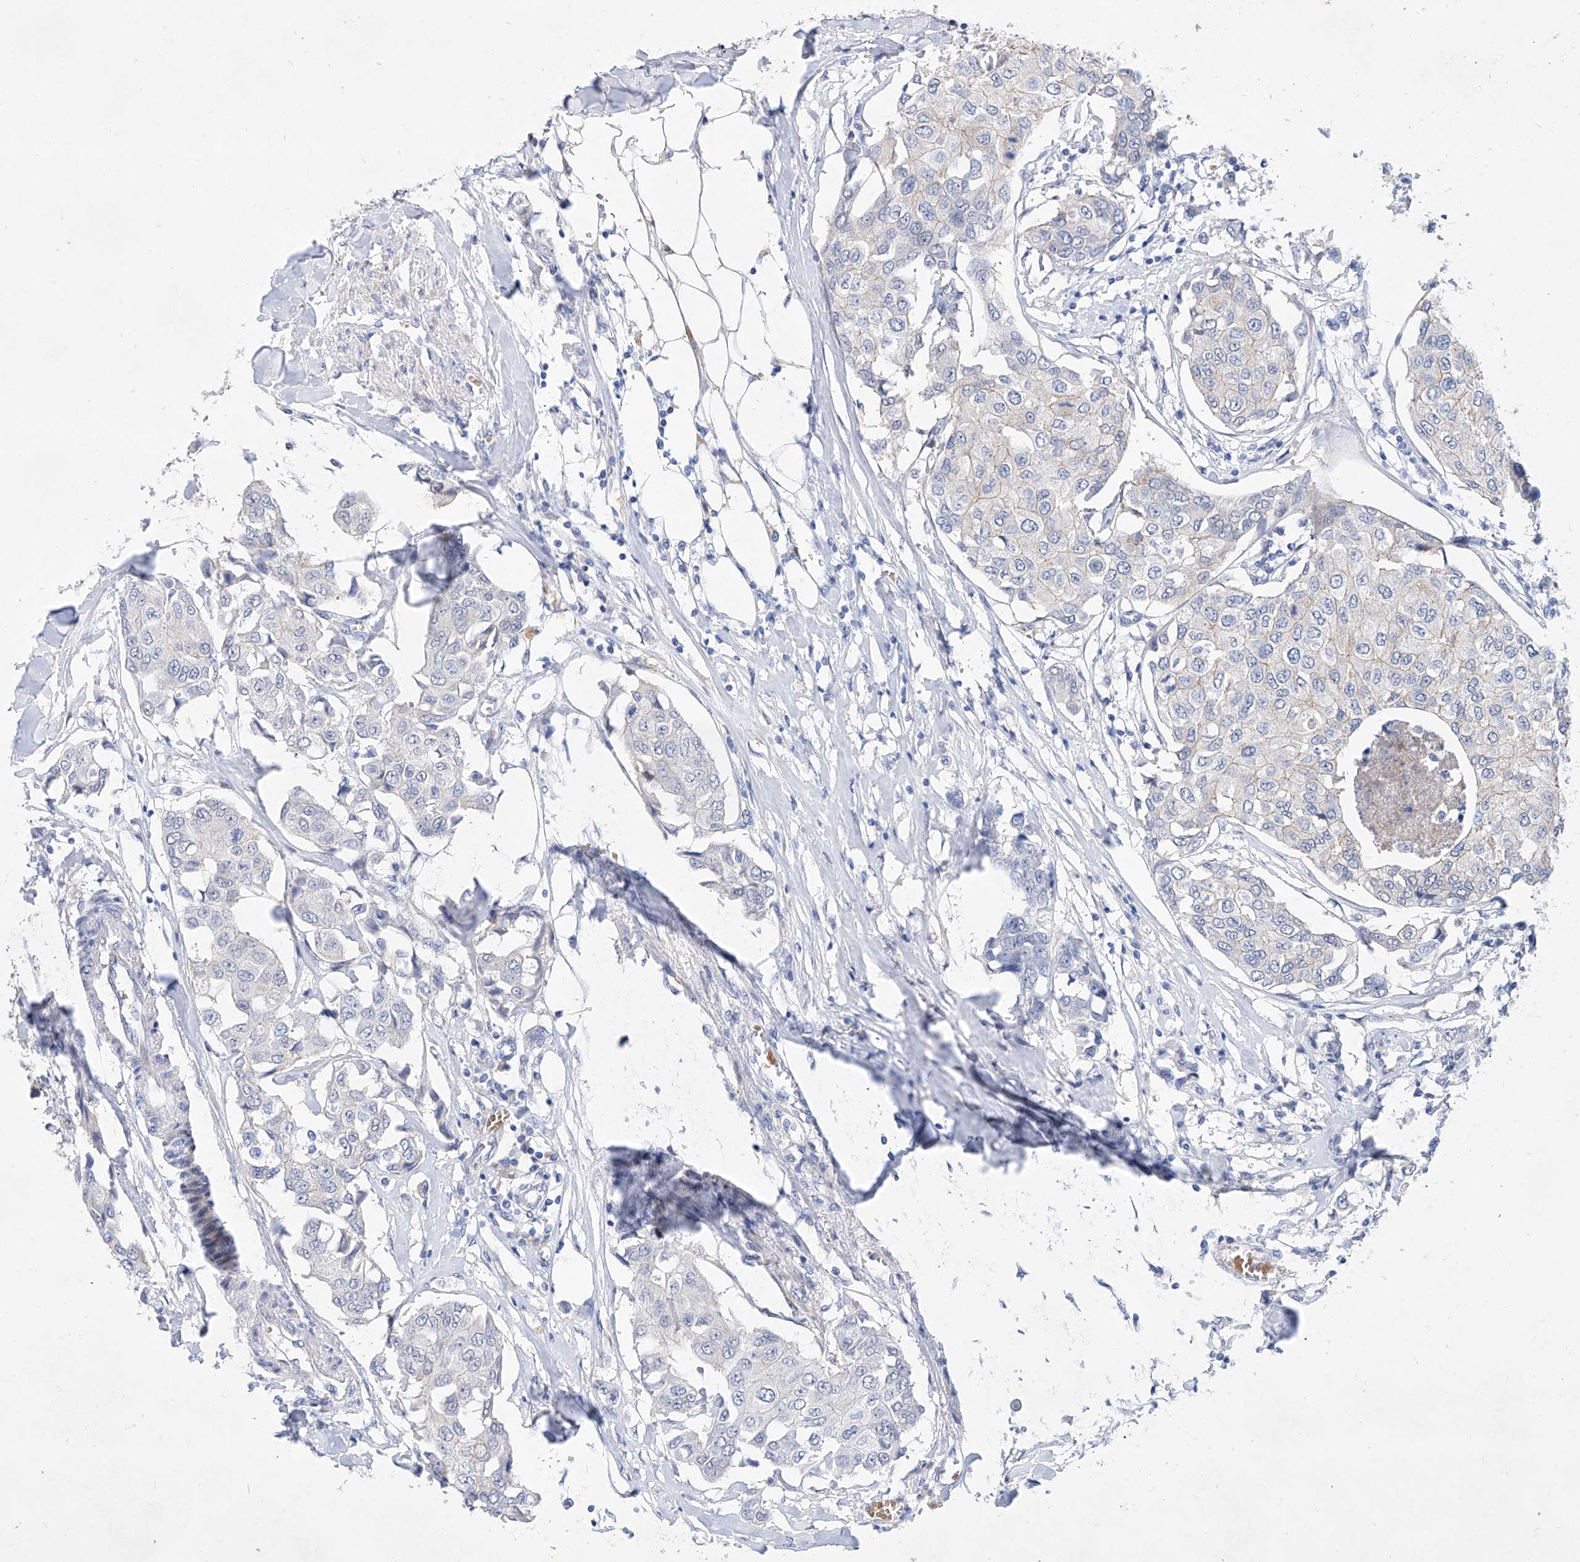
{"staining": {"intensity": "weak", "quantity": "<25%", "location": "cytoplasmic/membranous"}, "tissue": "breast cancer", "cell_type": "Tumor cells", "image_type": "cancer", "snomed": [{"axis": "morphology", "description": "Duct carcinoma"}, {"axis": "topography", "description": "Breast"}], "caption": "A high-resolution histopathology image shows immunohistochemistry (IHC) staining of invasive ductal carcinoma (breast), which exhibits no significant expression in tumor cells.", "gene": "BPTF", "patient": {"sex": "female", "age": 80}}